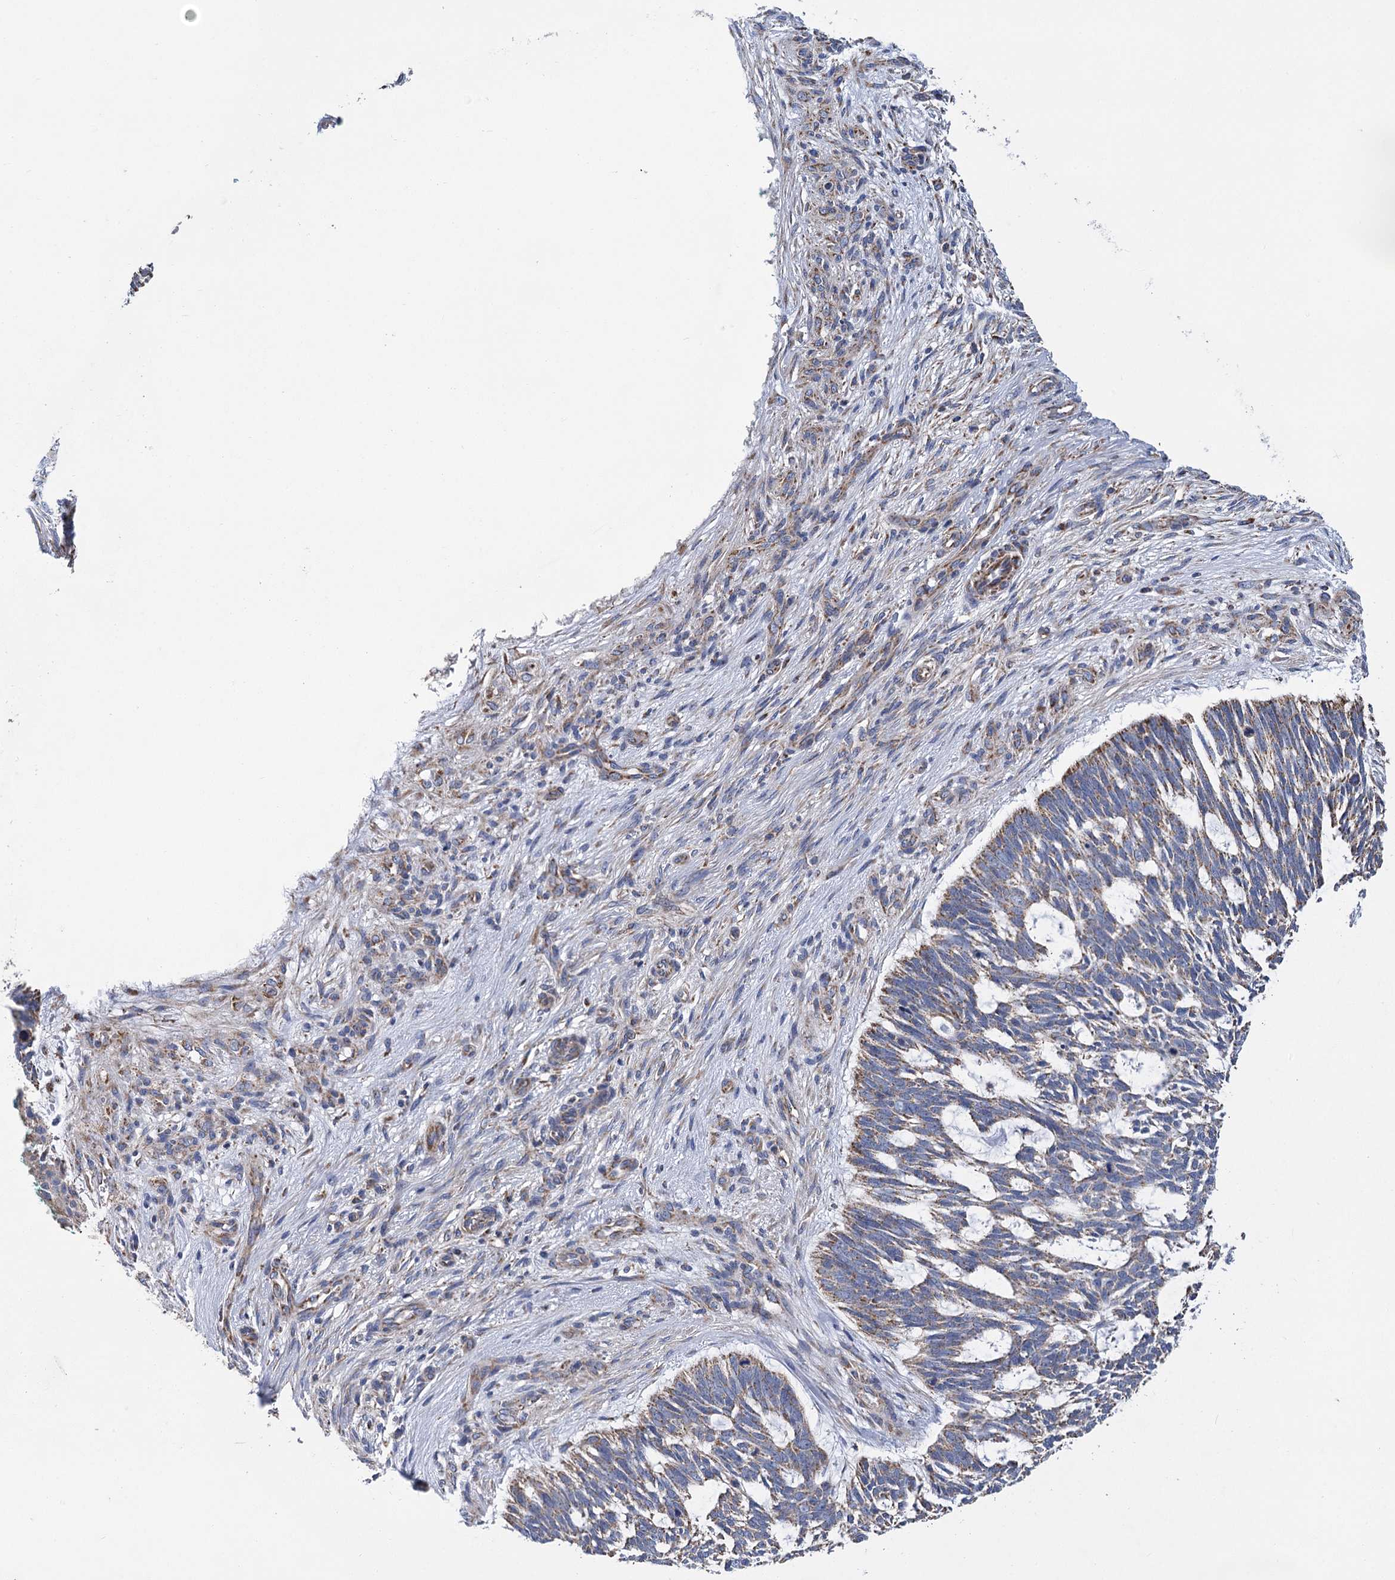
{"staining": {"intensity": "weak", "quantity": "25%-75%", "location": "cytoplasmic/membranous"}, "tissue": "skin cancer", "cell_type": "Tumor cells", "image_type": "cancer", "snomed": [{"axis": "morphology", "description": "Basal cell carcinoma"}, {"axis": "topography", "description": "Skin"}], "caption": "Human basal cell carcinoma (skin) stained for a protein (brown) shows weak cytoplasmic/membranous positive staining in approximately 25%-75% of tumor cells.", "gene": "CCDC73", "patient": {"sex": "male", "age": 88}}